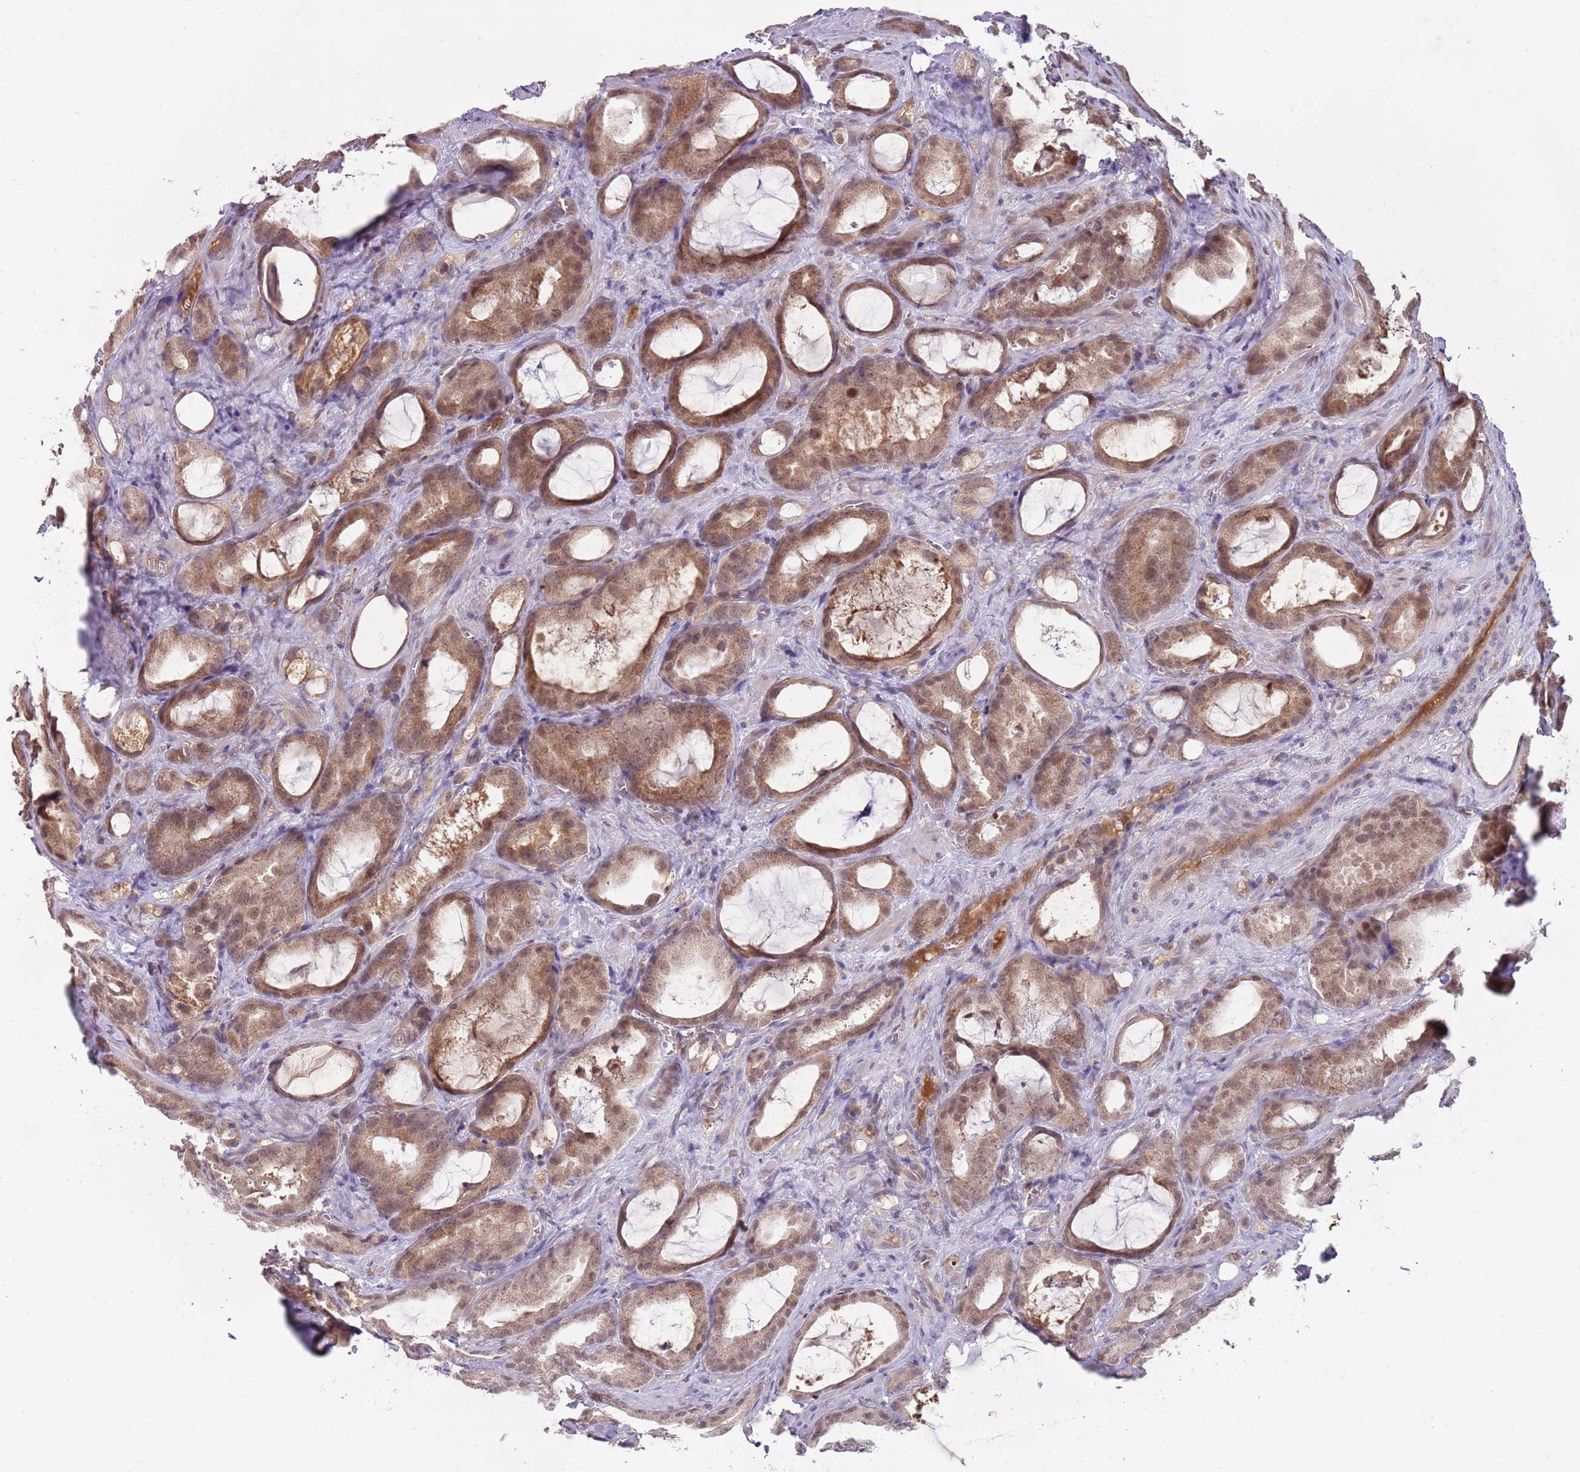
{"staining": {"intensity": "moderate", "quantity": ">75%", "location": "cytoplasmic/membranous,nuclear"}, "tissue": "prostate cancer", "cell_type": "Tumor cells", "image_type": "cancer", "snomed": [{"axis": "morphology", "description": "Adenocarcinoma, High grade"}, {"axis": "topography", "description": "Prostate"}], "caption": "Immunohistochemical staining of prostate adenocarcinoma (high-grade) shows moderate cytoplasmic/membranous and nuclear protein expression in approximately >75% of tumor cells.", "gene": "NBPF6", "patient": {"sex": "male", "age": 72}}